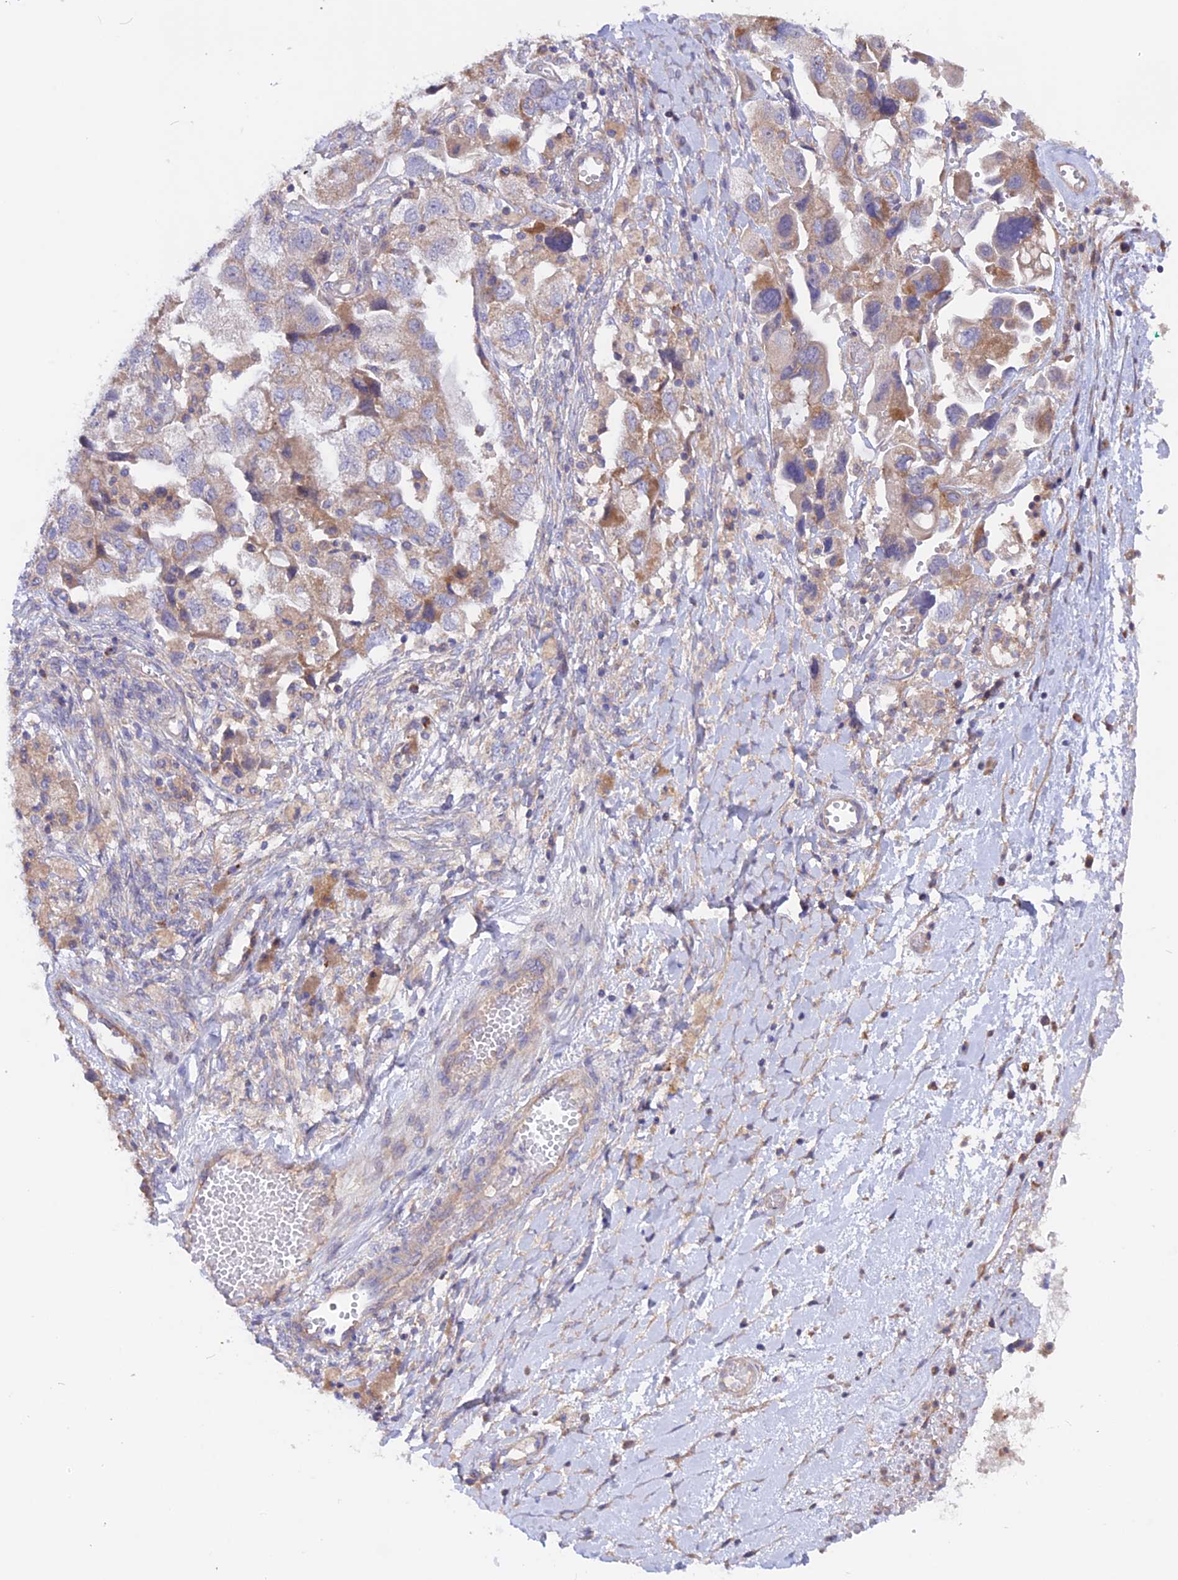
{"staining": {"intensity": "moderate", "quantity": "<25%", "location": "cytoplasmic/membranous"}, "tissue": "ovarian cancer", "cell_type": "Tumor cells", "image_type": "cancer", "snomed": [{"axis": "morphology", "description": "Carcinoma, NOS"}, {"axis": "morphology", "description": "Cystadenocarcinoma, serous, NOS"}, {"axis": "topography", "description": "Ovary"}], "caption": "Tumor cells demonstrate moderate cytoplasmic/membranous positivity in approximately <25% of cells in ovarian cancer.", "gene": "HYCC1", "patient": {"sex": "female", "age": 69}}